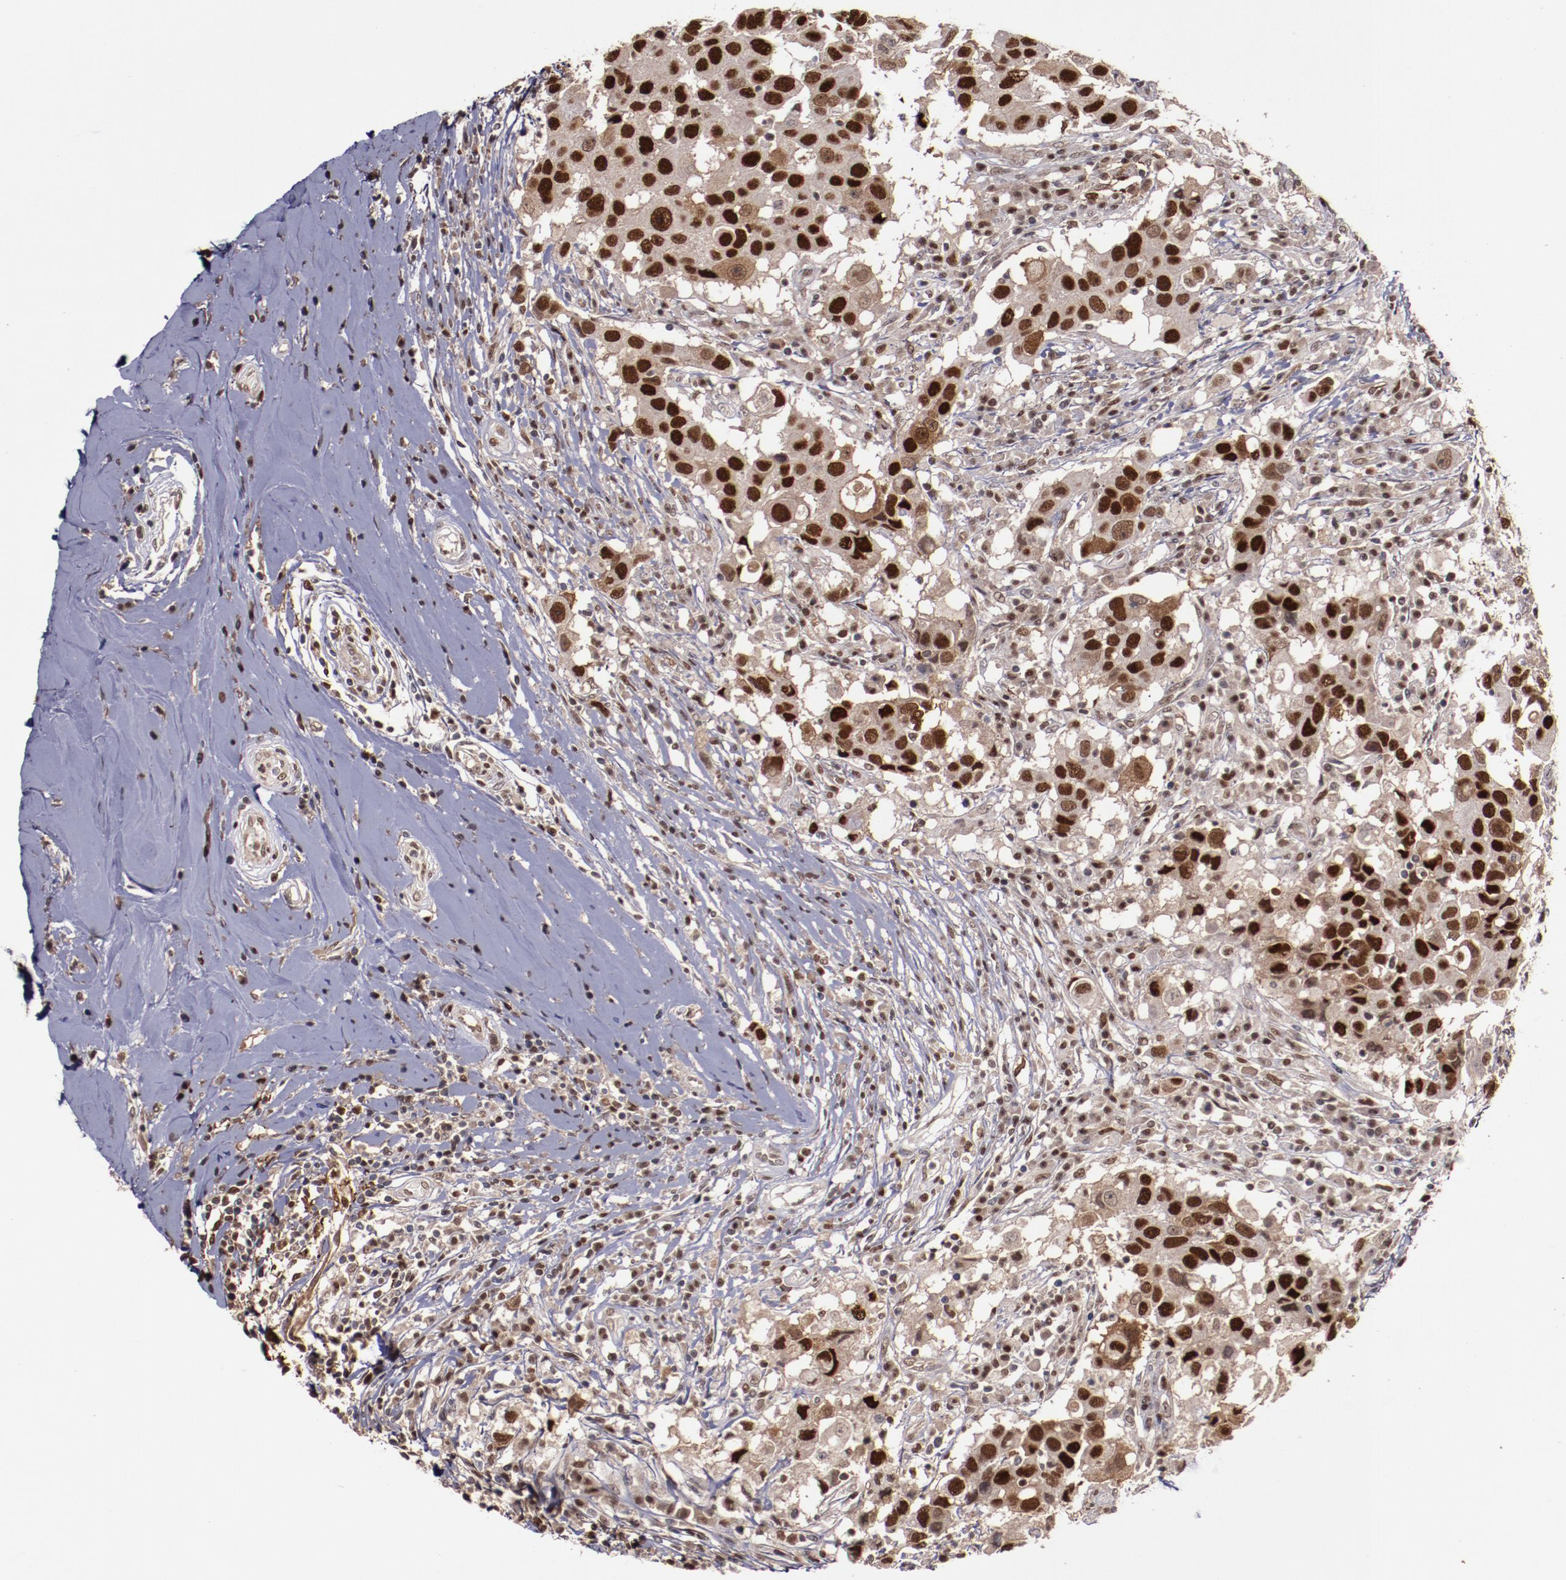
{"staining": {"intensity": "strong", "quantity": ">75%", "location": "nuclear"}, "tissue": "breast cancer", "cell_type": "Tumor cells", "image_type": "cancer", "snomed": [{"axis": "morphology", "description": "Duct carcinoma"}, {"axis": "topography", "description": "Breast"}], "caption": "This micrograph demonstrates IHC staining of human breast intraductal carcinoma, with high strong nuclear expression in approximately >75% of tumor cells.", "gene": "CHEK2", "patient": {"sex": "female", "age": 27}}